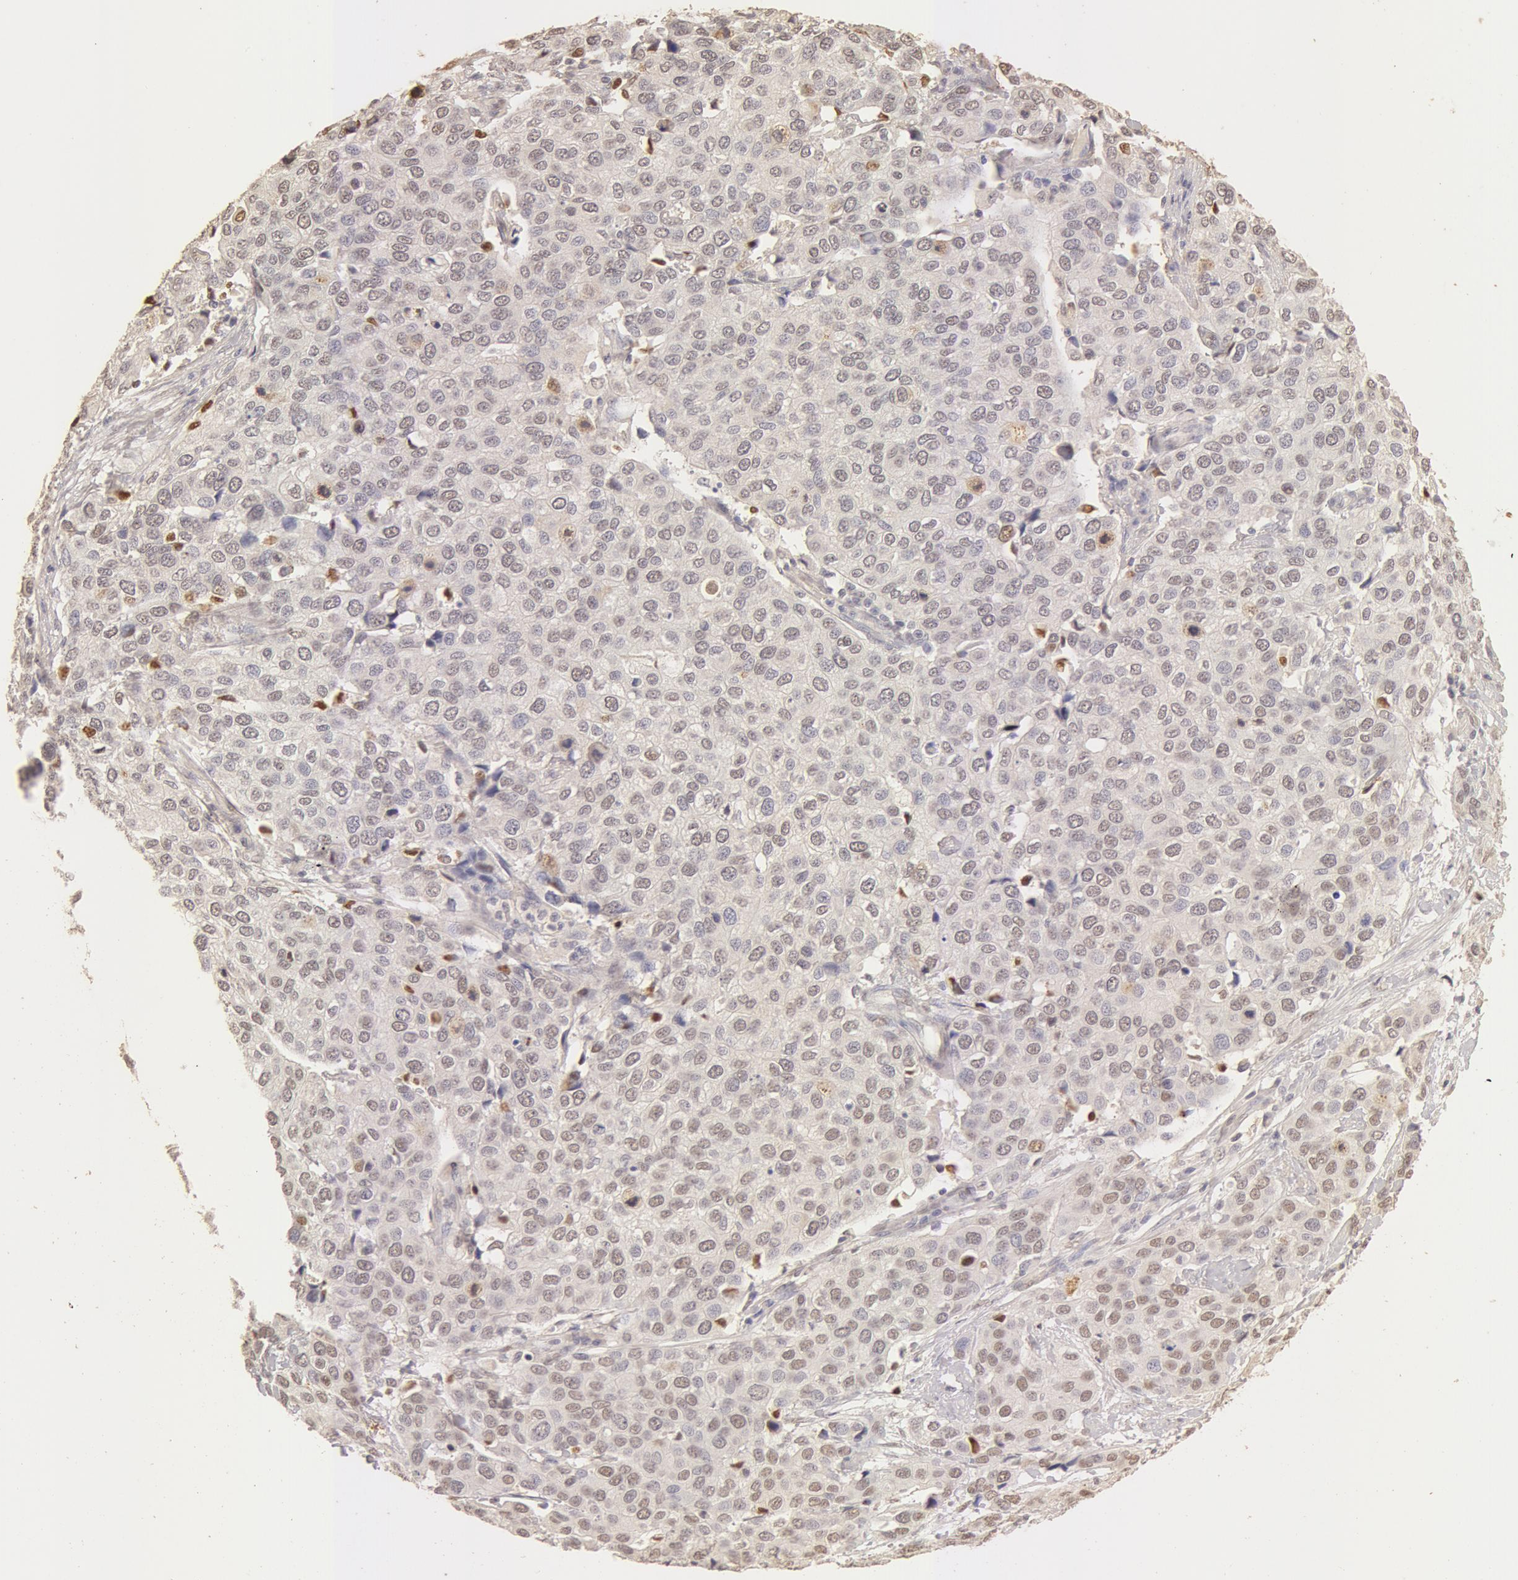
{"staining": {"intensity": "weak", "quantity": "25%-75%", "location": "cytoplasmic/membranous,nuclear"}, "tissue": "cervical cancer", "cell_type": "Tumor cells", "image_type": "cancer", "snomed": [{"axis": "morphology", "description": "Squamous cell carcinoma, NOS"}, {"axis": "topography", "description": "Cervix"}], "caption": "Brown immunohistochemical staining in human cervical cancer demonstrates weak cytoplasmic/membranous and nuclear staining in about 25%-75% of tumor cells.", "gene": "SNRNP70", "patient": {"sex": "female", "age": 54}}